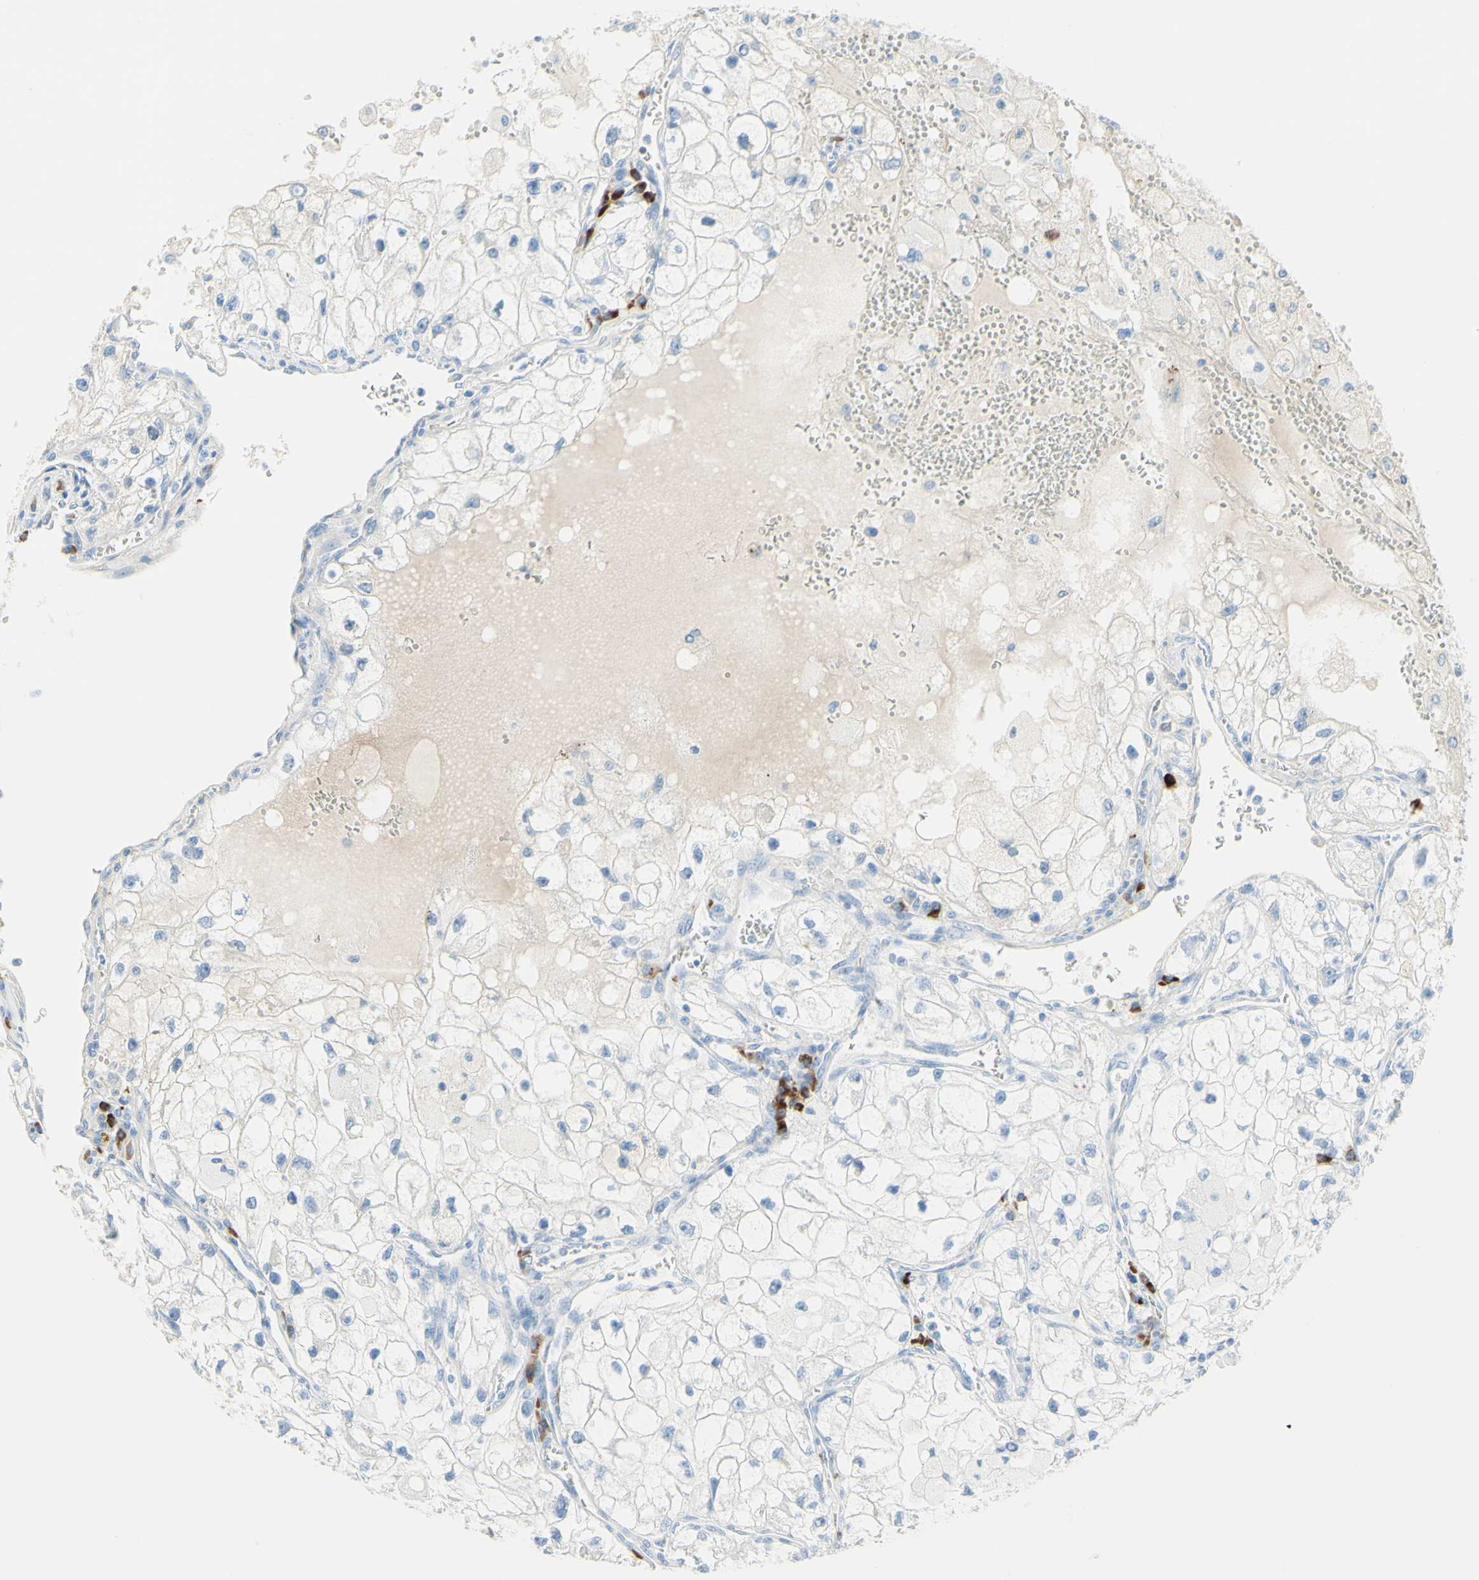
{"staining": {"intensity": "negative", "quantity": "none", "location": "none"}, "tissue": "renal cancer", "cell_type": "Tumor cells", "image_type": "cancer", "snomed": [{"axis": "morphology", "description": "Adenocarcinoma, NOS"}, {"axis": "topography", "description": "Kidney"}], "caption": "An IHC micrograph of renal cancer is shown. There is no staining in tumor cells of renal cancer.", "gene": "IL6ST", "patient": {"sex": "female", "age": 70}}